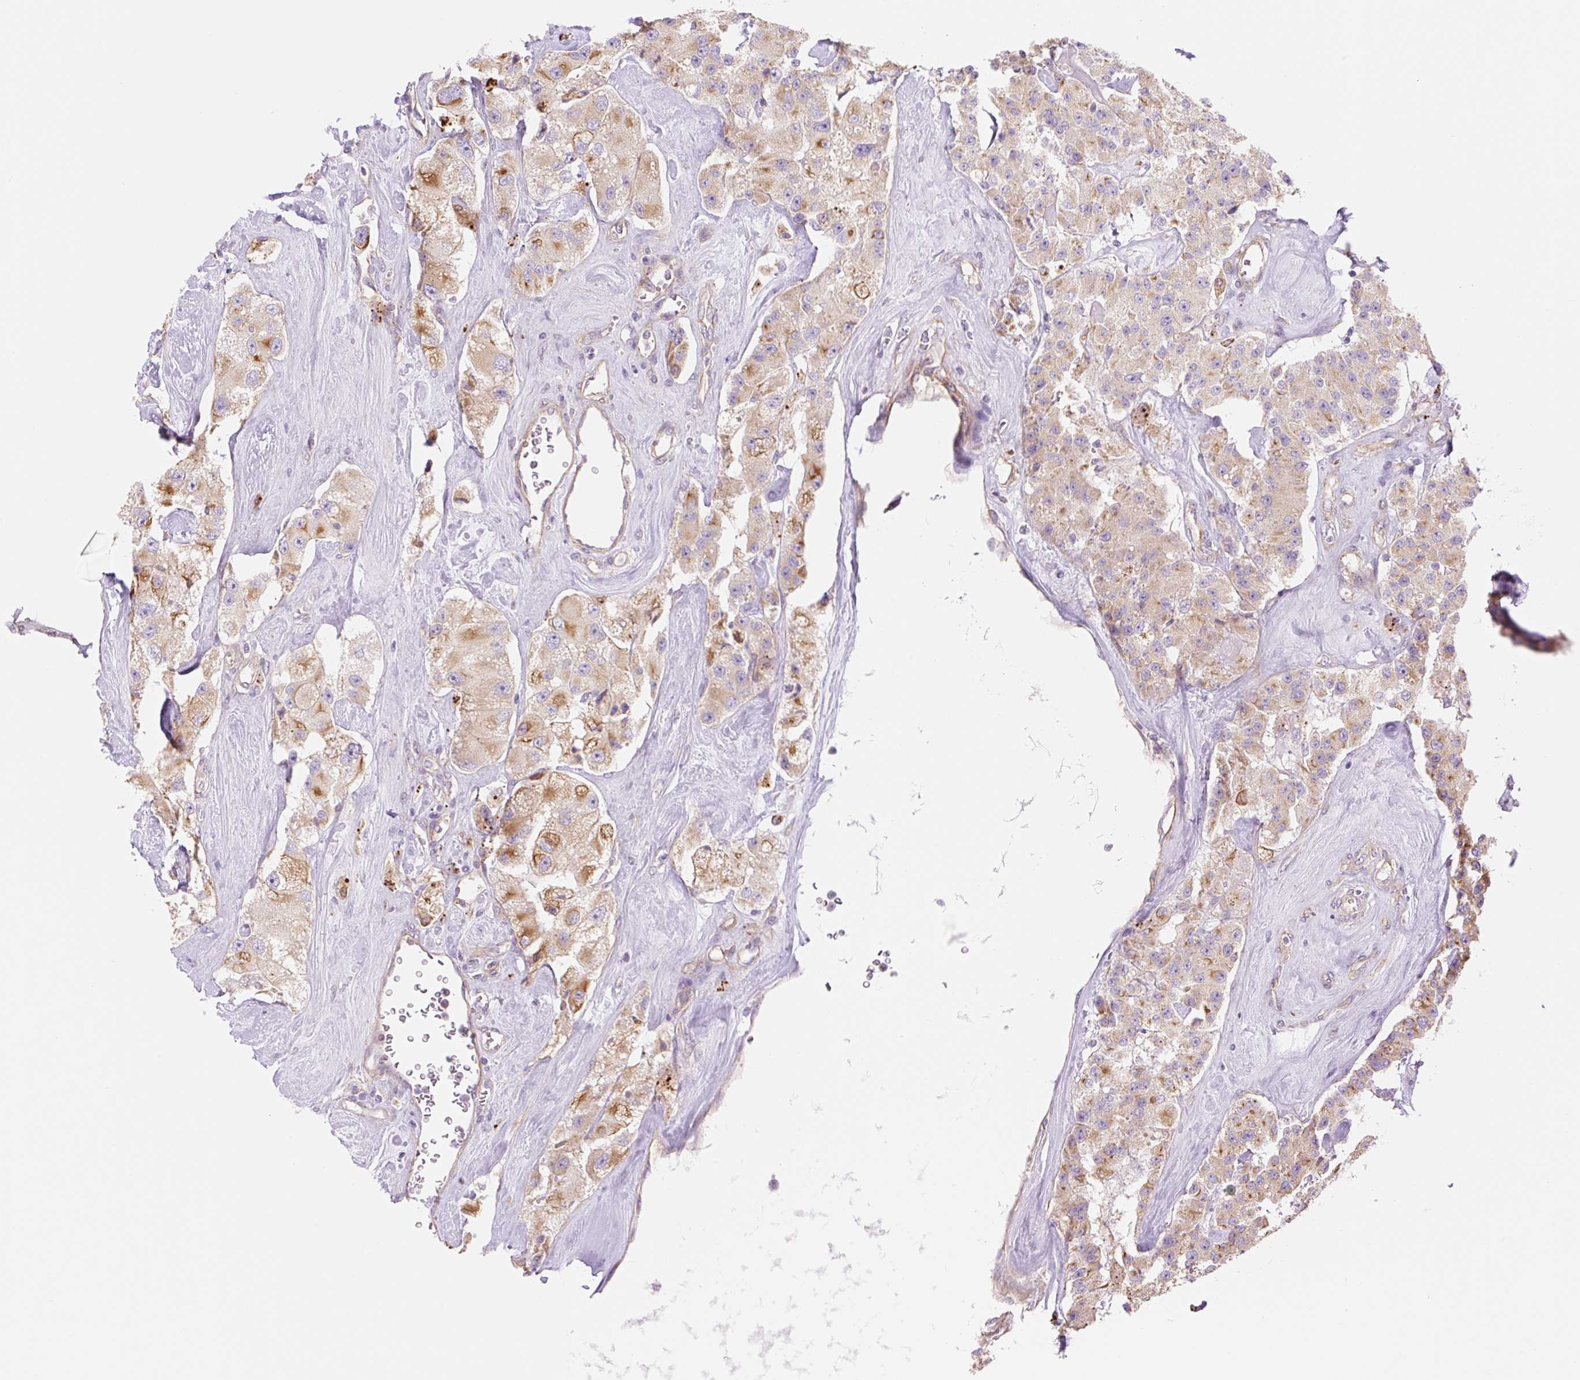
{"staining": {"intensity": "moderate", "quantity": "25%-75%", "location": "cytoplasmic/membranous"}, "tissue": "carcinoid", "cell_type": "Tumor cells", "image_type": "cancer", "snomed": [{"axis": "morphology", "description": "Carcinoid, malignant, NOS"}, {"axis": "topography", "description": "Pancreas"}], "caption": "This is a micrograph of immunohistochemistry (IHC) staining of carcinoid, which shows moderate staining in the cytoplasmic/membranous of tumor cells.", "gene": "NLRP5", "patient": {"sex": "male", "age": 41}}